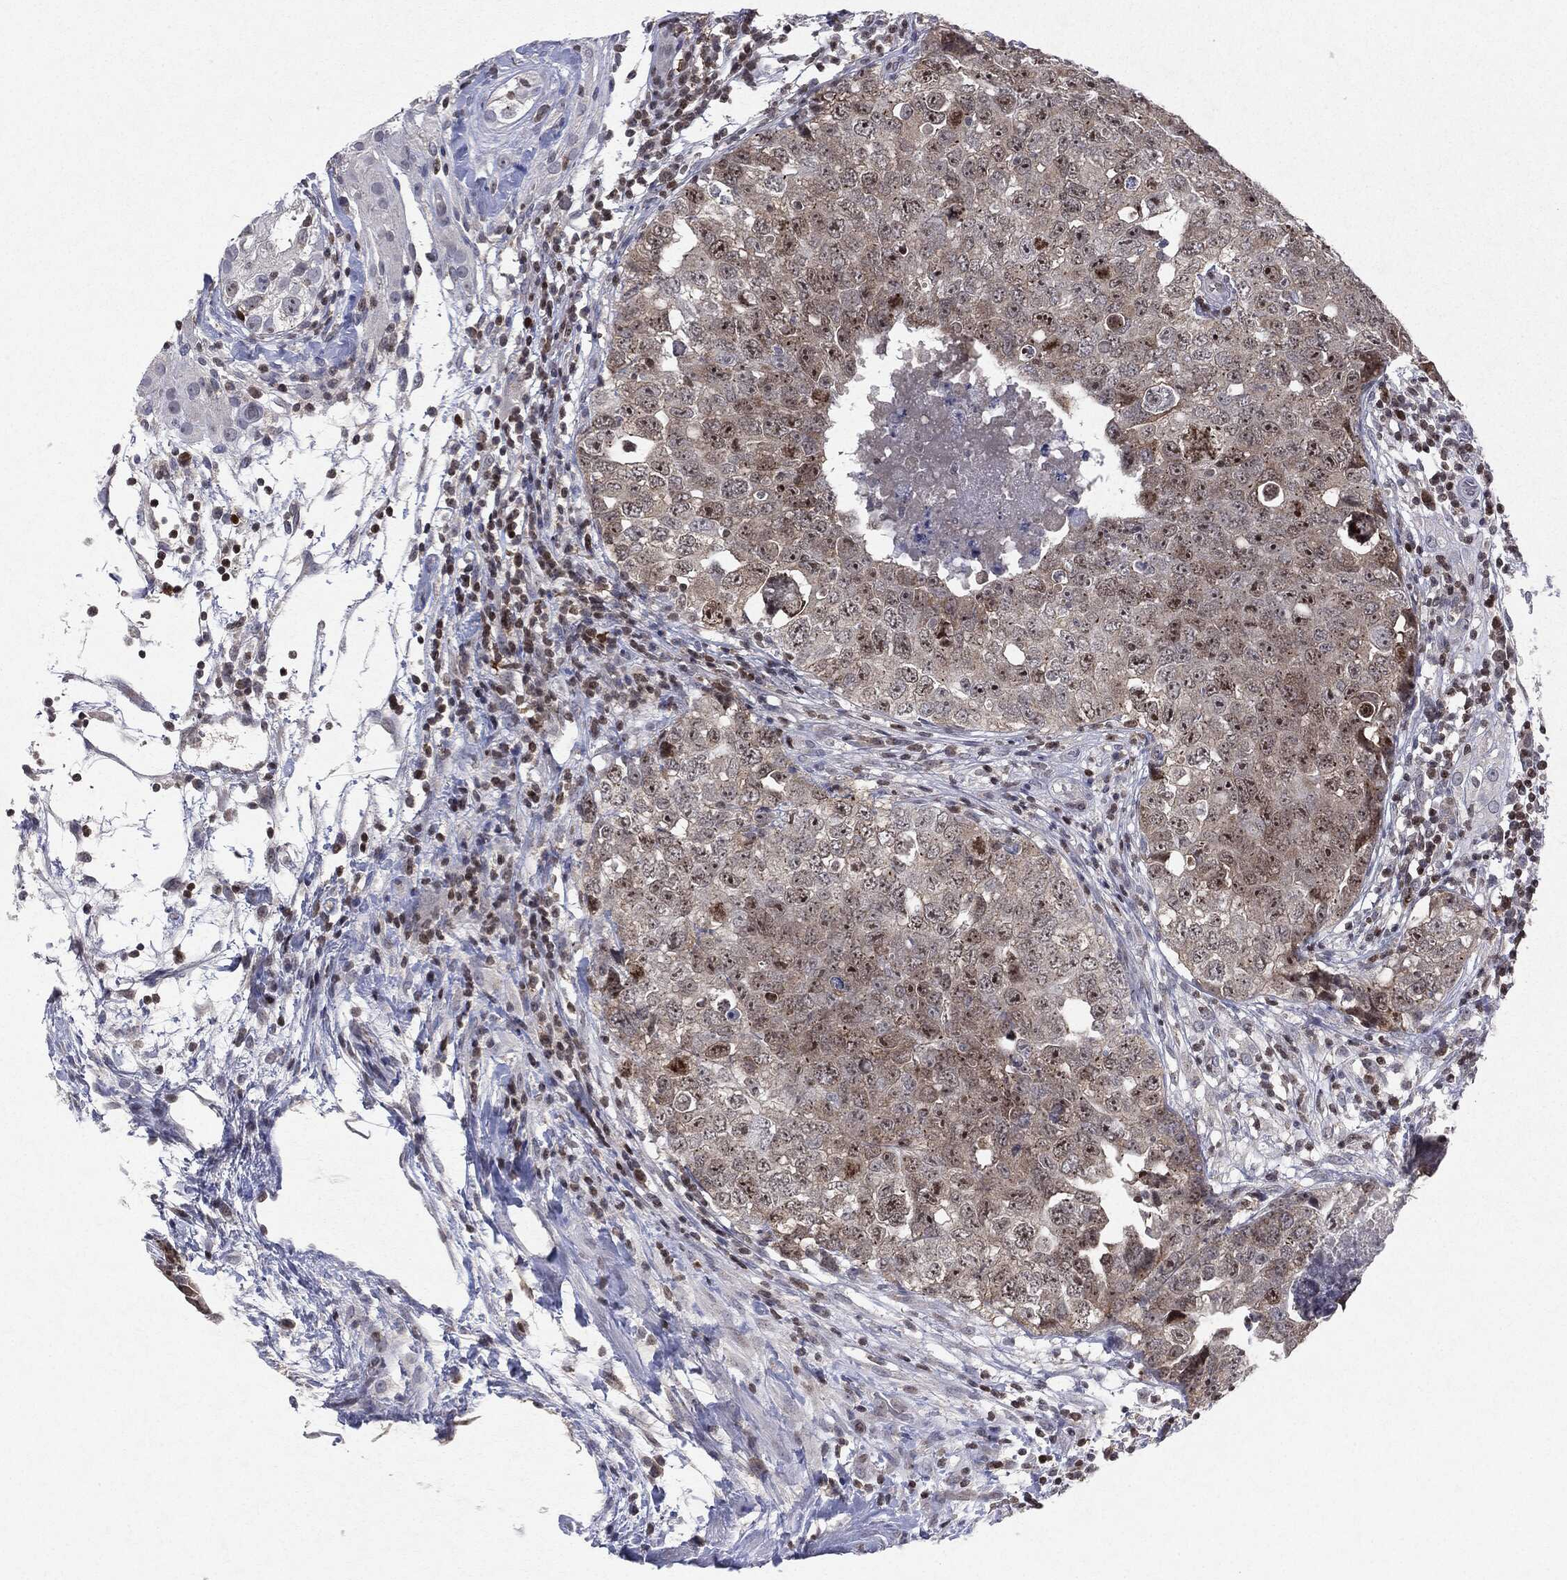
{"staining": {"intensity": "moderate", "quantity": "<25%", "location": "nuclear"}, "tissue": "testis cancer", "cell_type": "Tumor cells", "image_type": "cancer", "snomed": [{"axis": "morphology", "description": "Seminoma, NOS"}, {"axis": "topography", "description": "Testis"}], "caption": "There is low levels of moderate nuclear expression in tumor cells of testis seminoma, as demonstrated by immunohistochemical staining (brown color).", "gene": "KIF2C", "patient": {"sex": "male", "age": 34}}